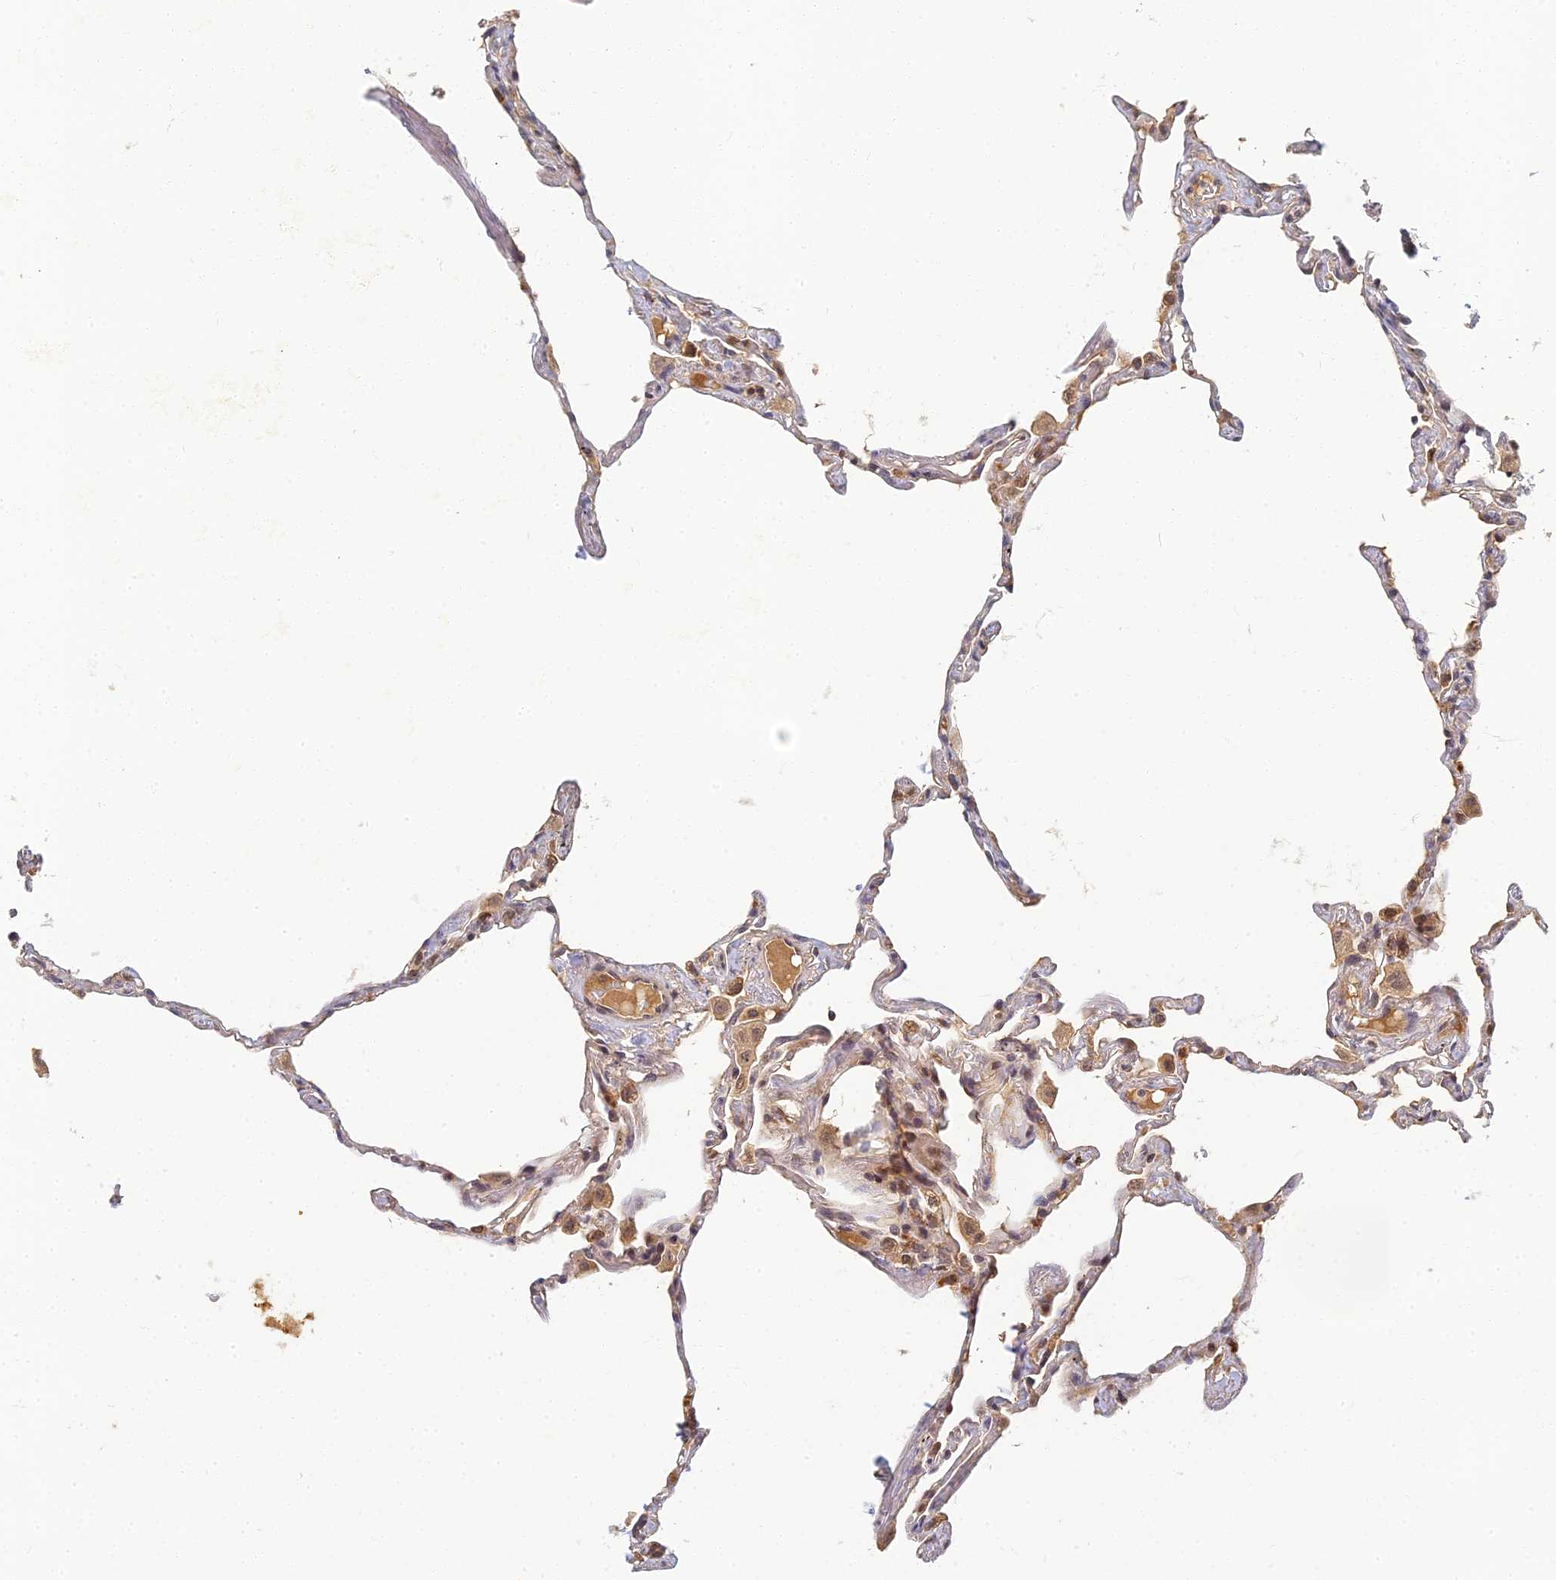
{"staining": {"intensity": "weak", "quantity": "25%-75%", "location": "cytoplasmic/membranous"}, "tissue": "lung", "cell_type": "Alveolar cells", "image_type": "normal", "snomed": [{"axis": "morphology", "description": "Normal tissue, NOS"}, {"axis": "topography", "description": "Lung"}], "caption": "Weak cytoplasmic/membranous protein staining is present in approximately 25%-75% of alveolar cells in lung. The staining was performed using DAB, with brown indicating positive protein expression. Nuclei are stained blue with hematoxylin.", "gene": "RGL3", "patient": {"sex": "female", "age": 67}}